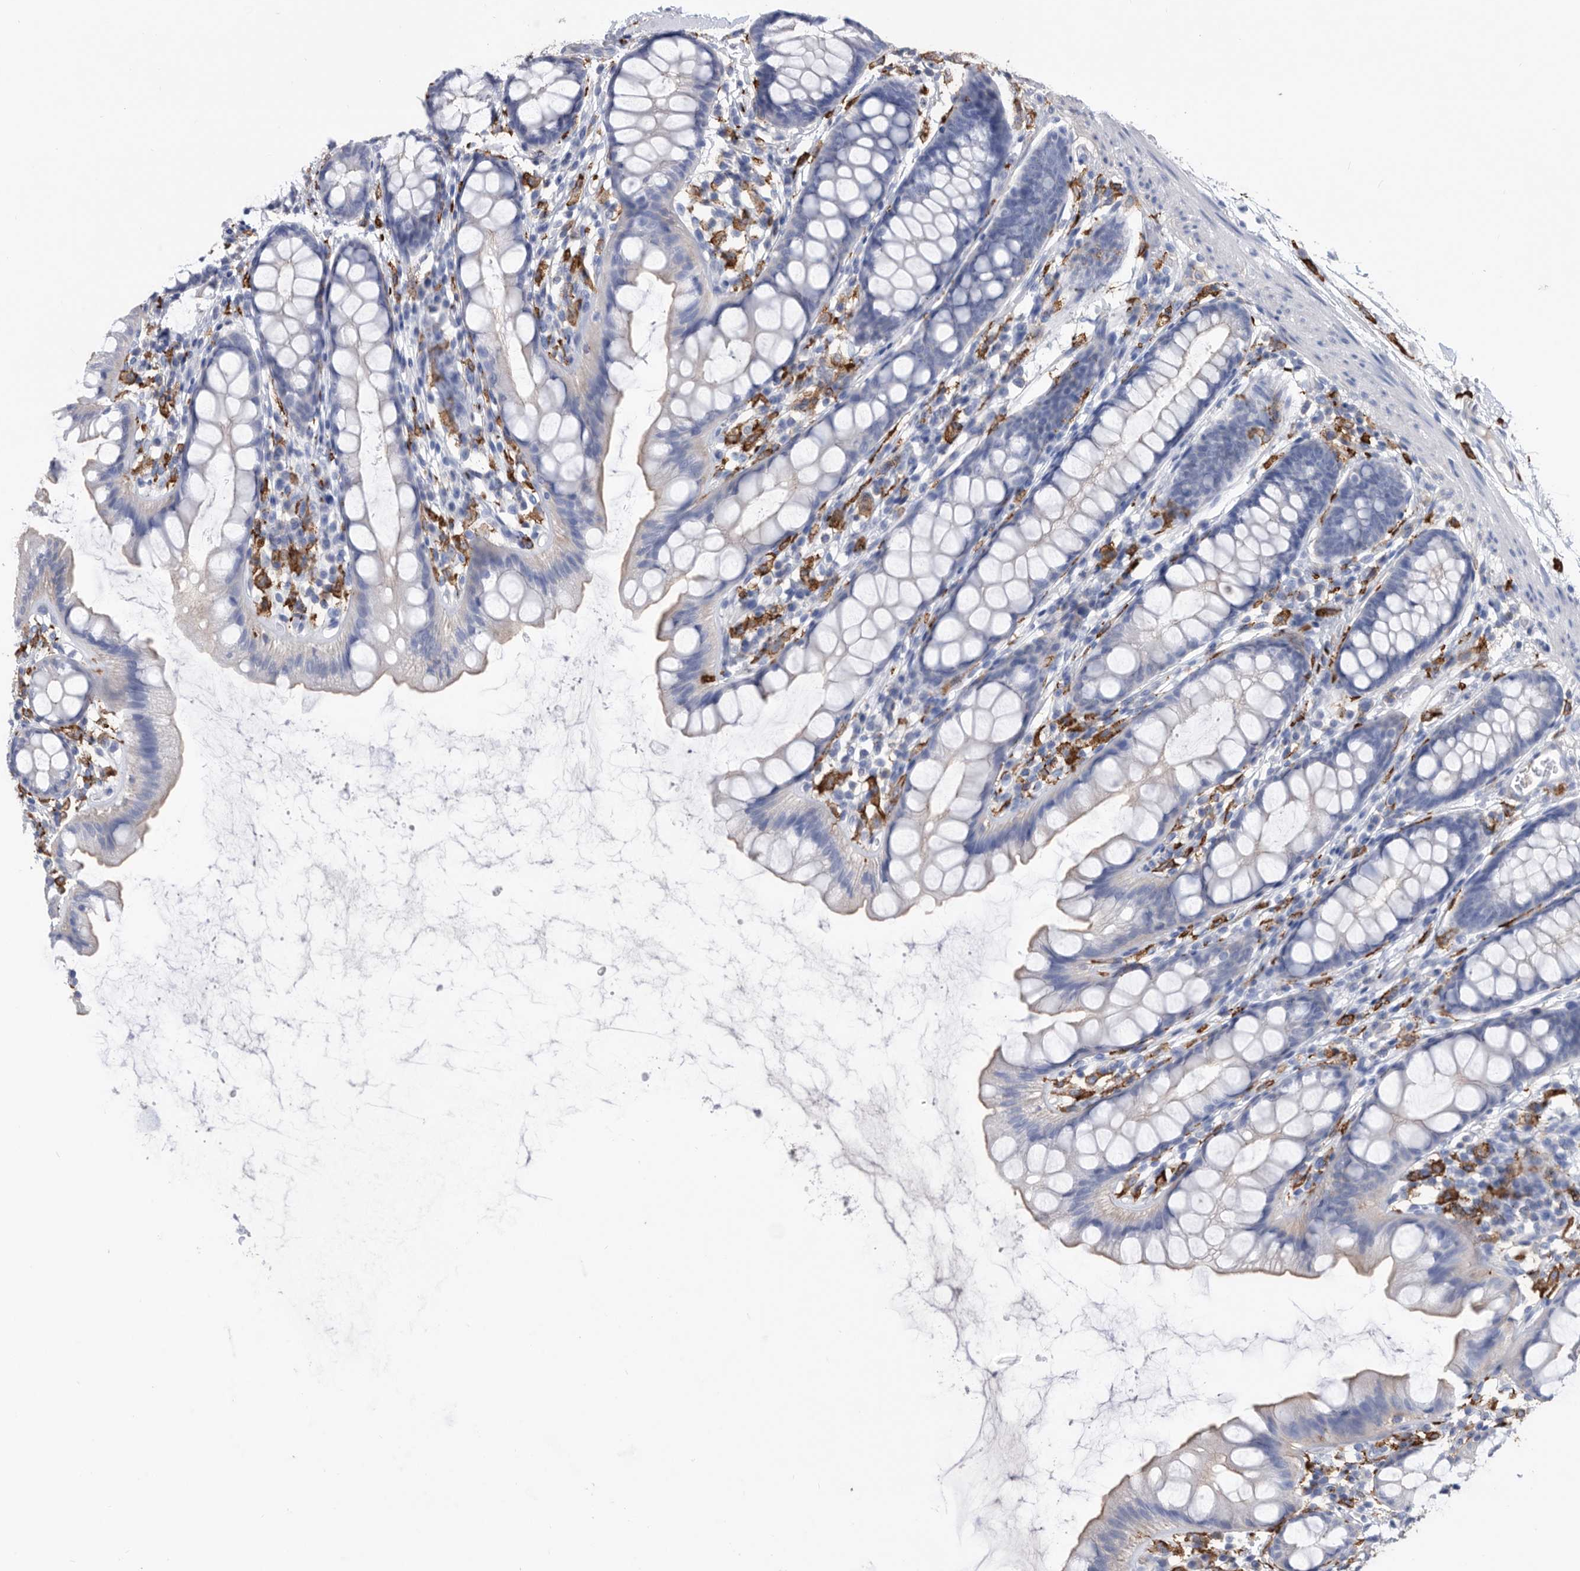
{"staining": {"intensity": "negative", "quantity": "none", "location": "none"}, "tissue": "rectum", "cell_type": "Glandular cells", "image_type": "normal", "snomed": [{"axis": "morphology", "description": "Normal tissue, NOS"}, {"axis": "topography", "description": "Rectum"}], "caption": "Unremarkable rectum was stained to show a protein in brown. There is no significant staining in glandular cells. (Immunohistochemistry, brightfield microscopy, high magnification).", "gene": "MS4A4A", "patient": {"sex": "female", "age": 65}}